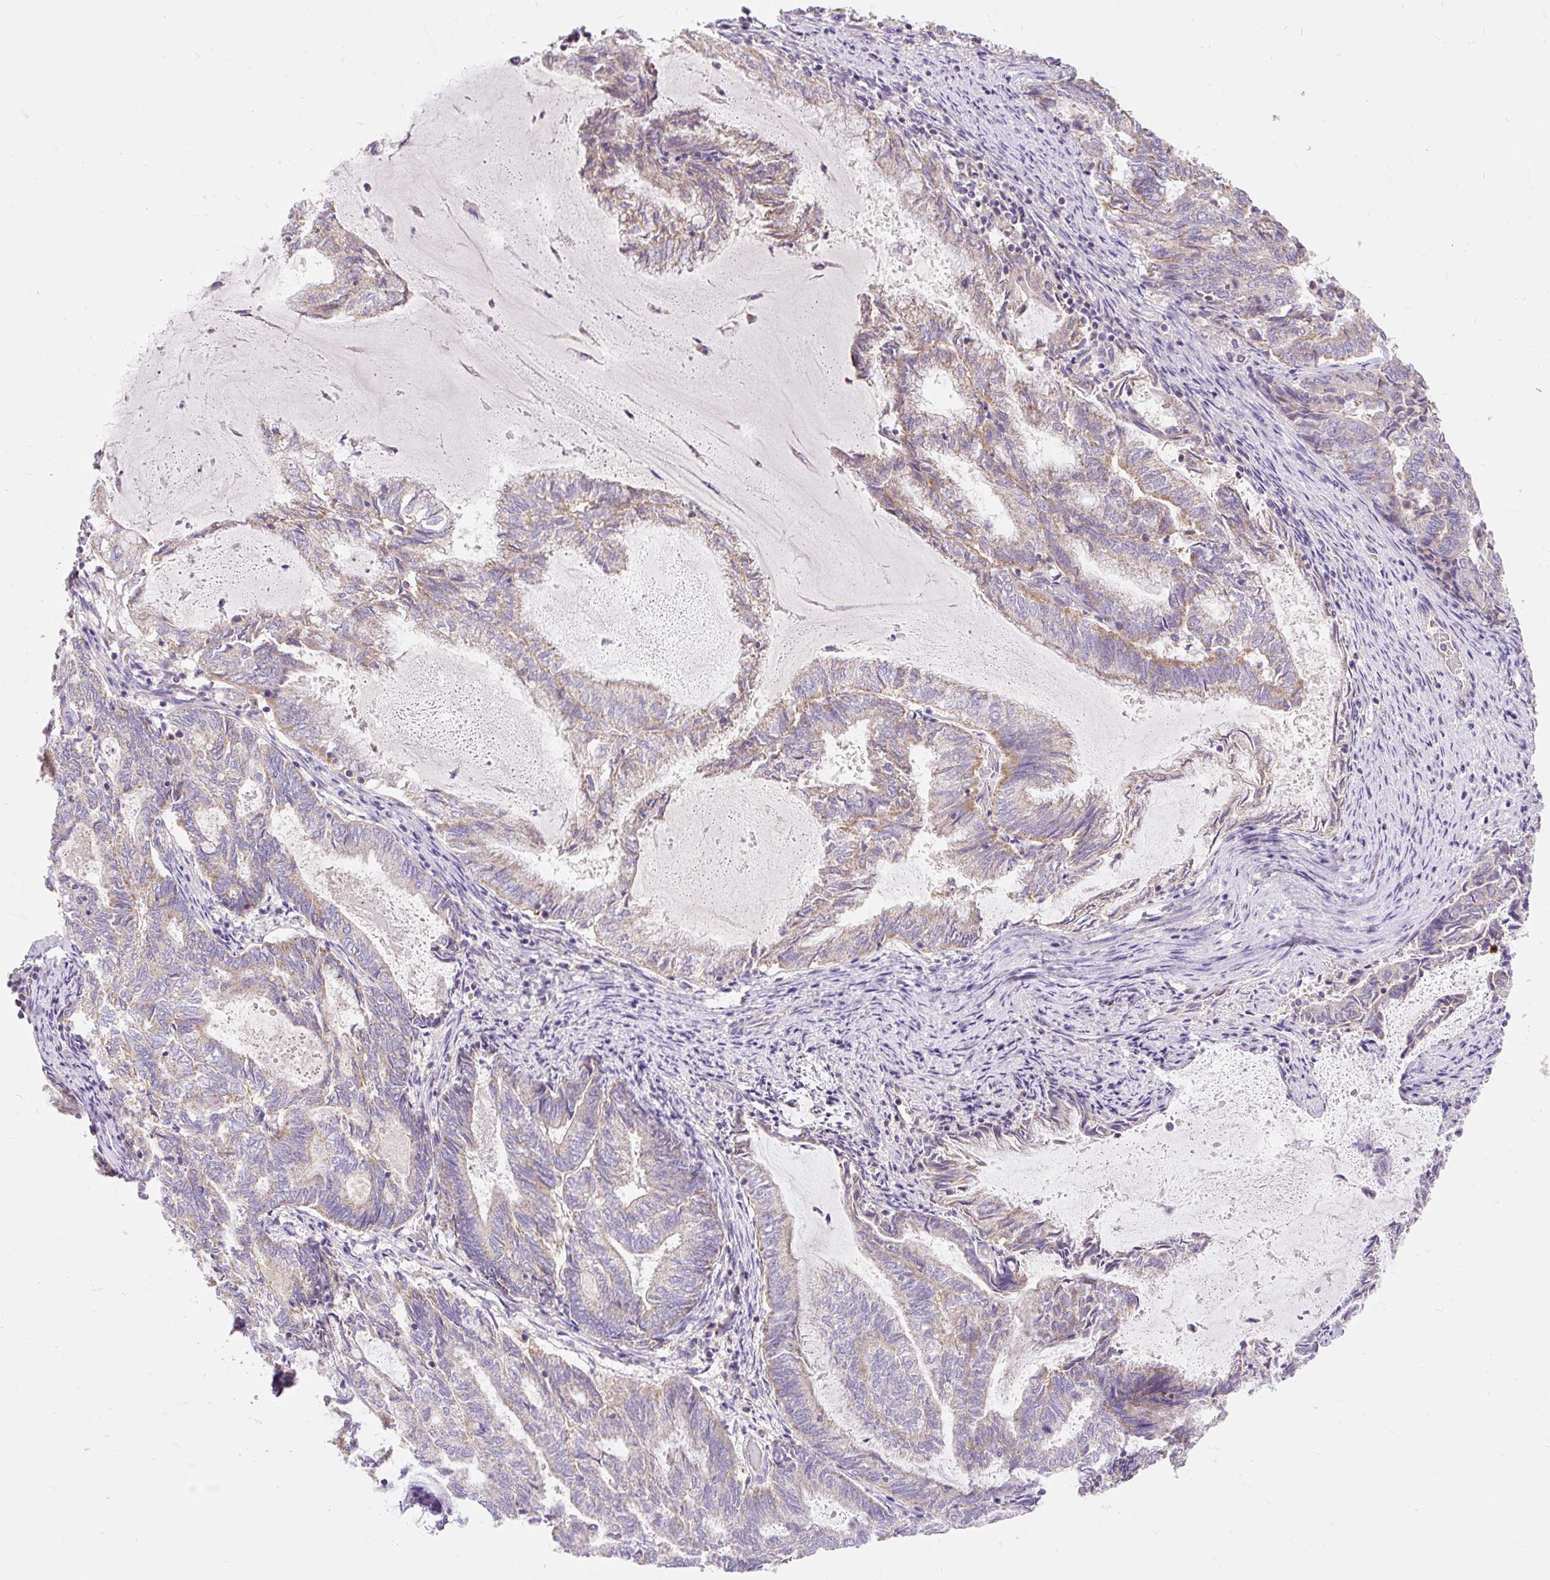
{"staining": {"intensity": "weak", "quantity": "25%-75%", "location": "cytoplasmic/membranous"}, "tissue": "endometrial cancer", "cell_type": "Tumor cells", "image_type": "cancer", "snomed": [{"axis": "morphology", "description": "Adenocarcinoma, NOS"}, {"axis": "topography", "description": "Endometrium"}], "caption": "Immunohistochemistry (DAB) staining of endometrial cancer shows weak cytoplasmic/membranous protein staining in about 25%-75% of tumor cells. (DAB (3,3'-diaminobenzidine) = brown stain, brightfield microscopy at high magnification).", "gene": "PMAIP1", "patient": {"sex": "female", "age": 80}}